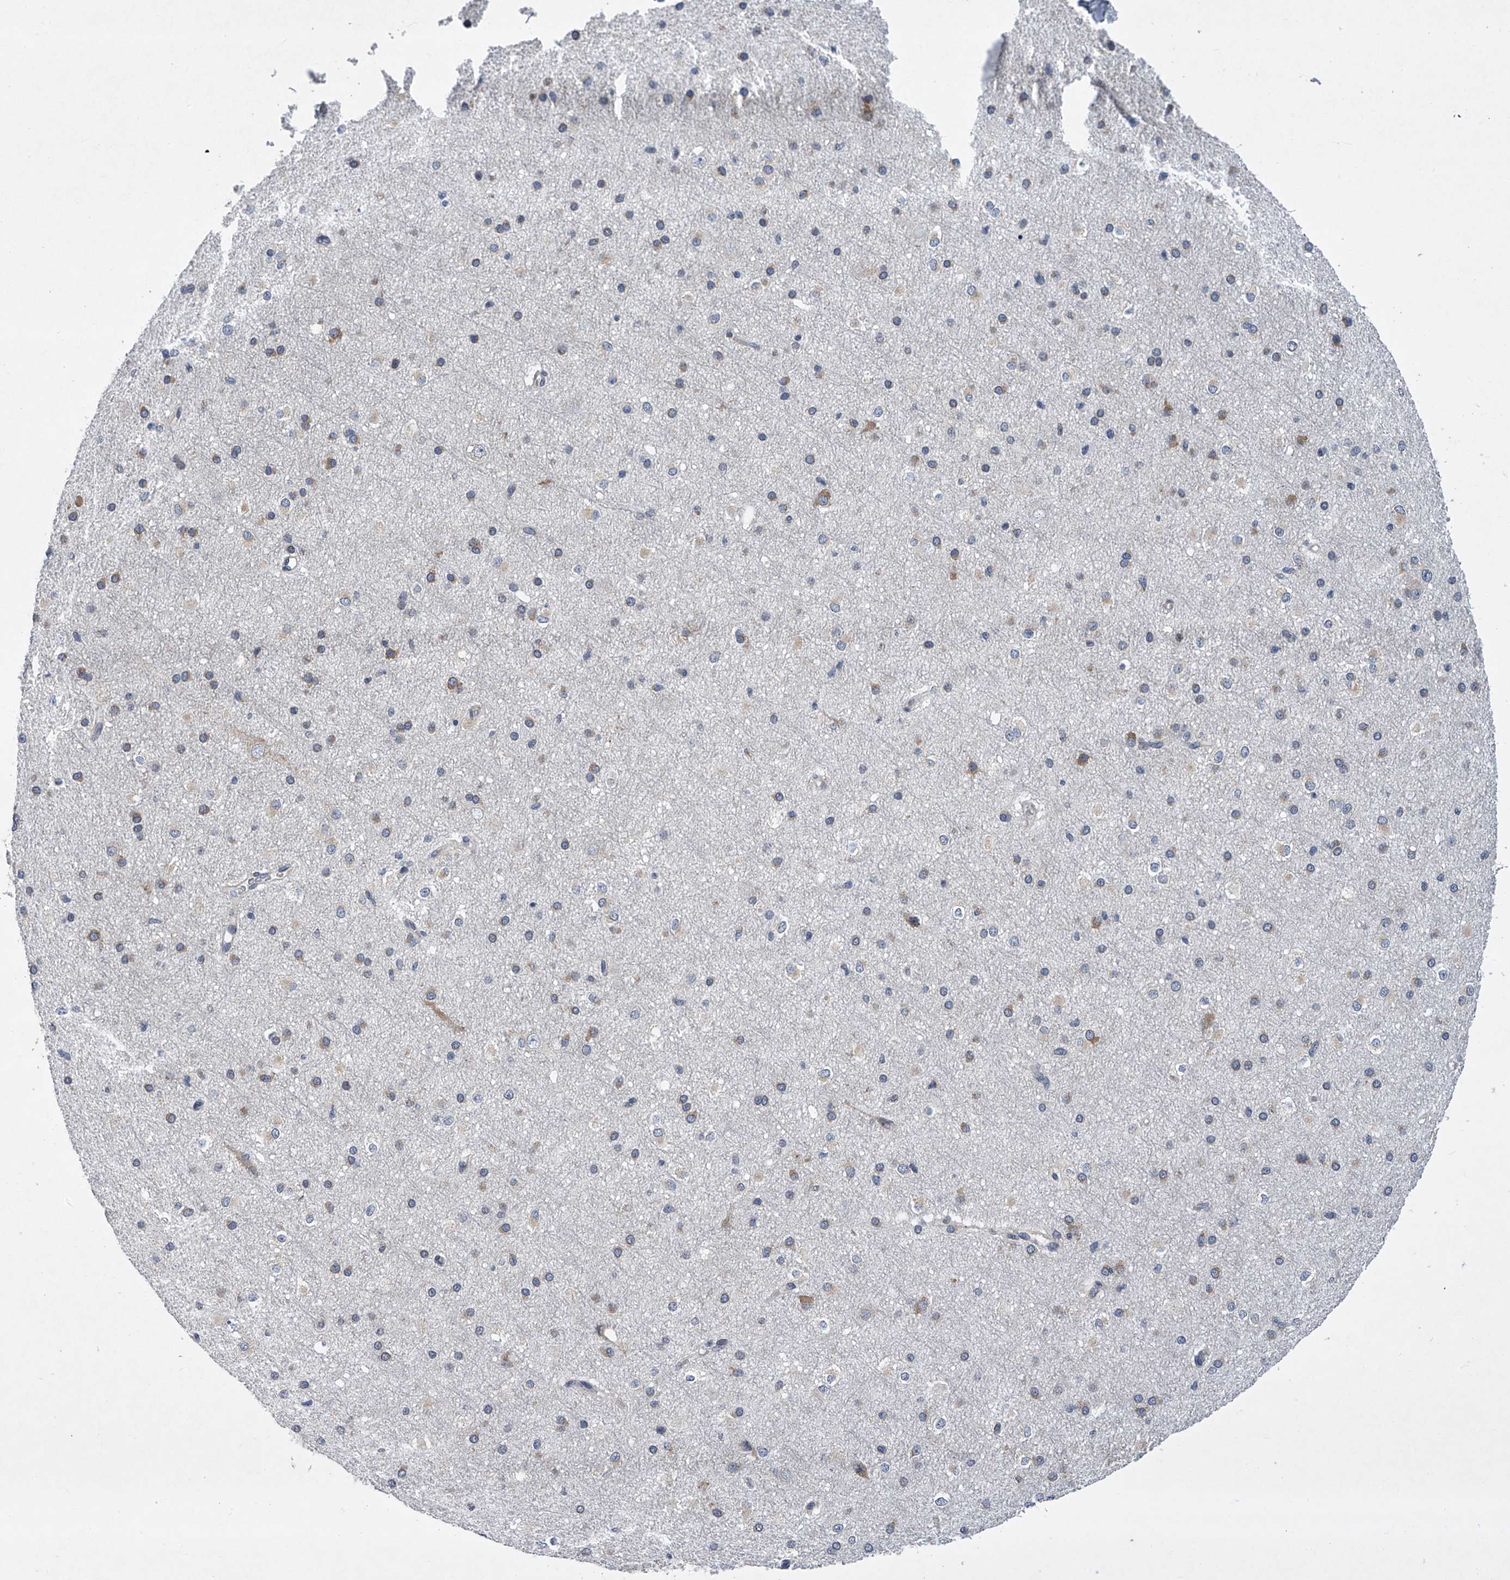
{"staining": {"intensity": "negative", "quantity": "none", "location": "none"}, "tissue": "cerebral cortex", "cell_type": "Endothelial cells", "image_type": "normal", "snomed": [{"axis": "morphology", "description": "Normal tissue, NOS"}, {"axis": "morphology", "description": "Developmental malformation"}, {"axis": "topography", "description": "Cerebral cortex"}], "caption": "Immunohistochemistry image of benign human cerebral cortex stained for a protein (brown), which shows no staining in endothelial cells.", "gene": "RNF5", "patient": {"sex": "female", "age": 30}}